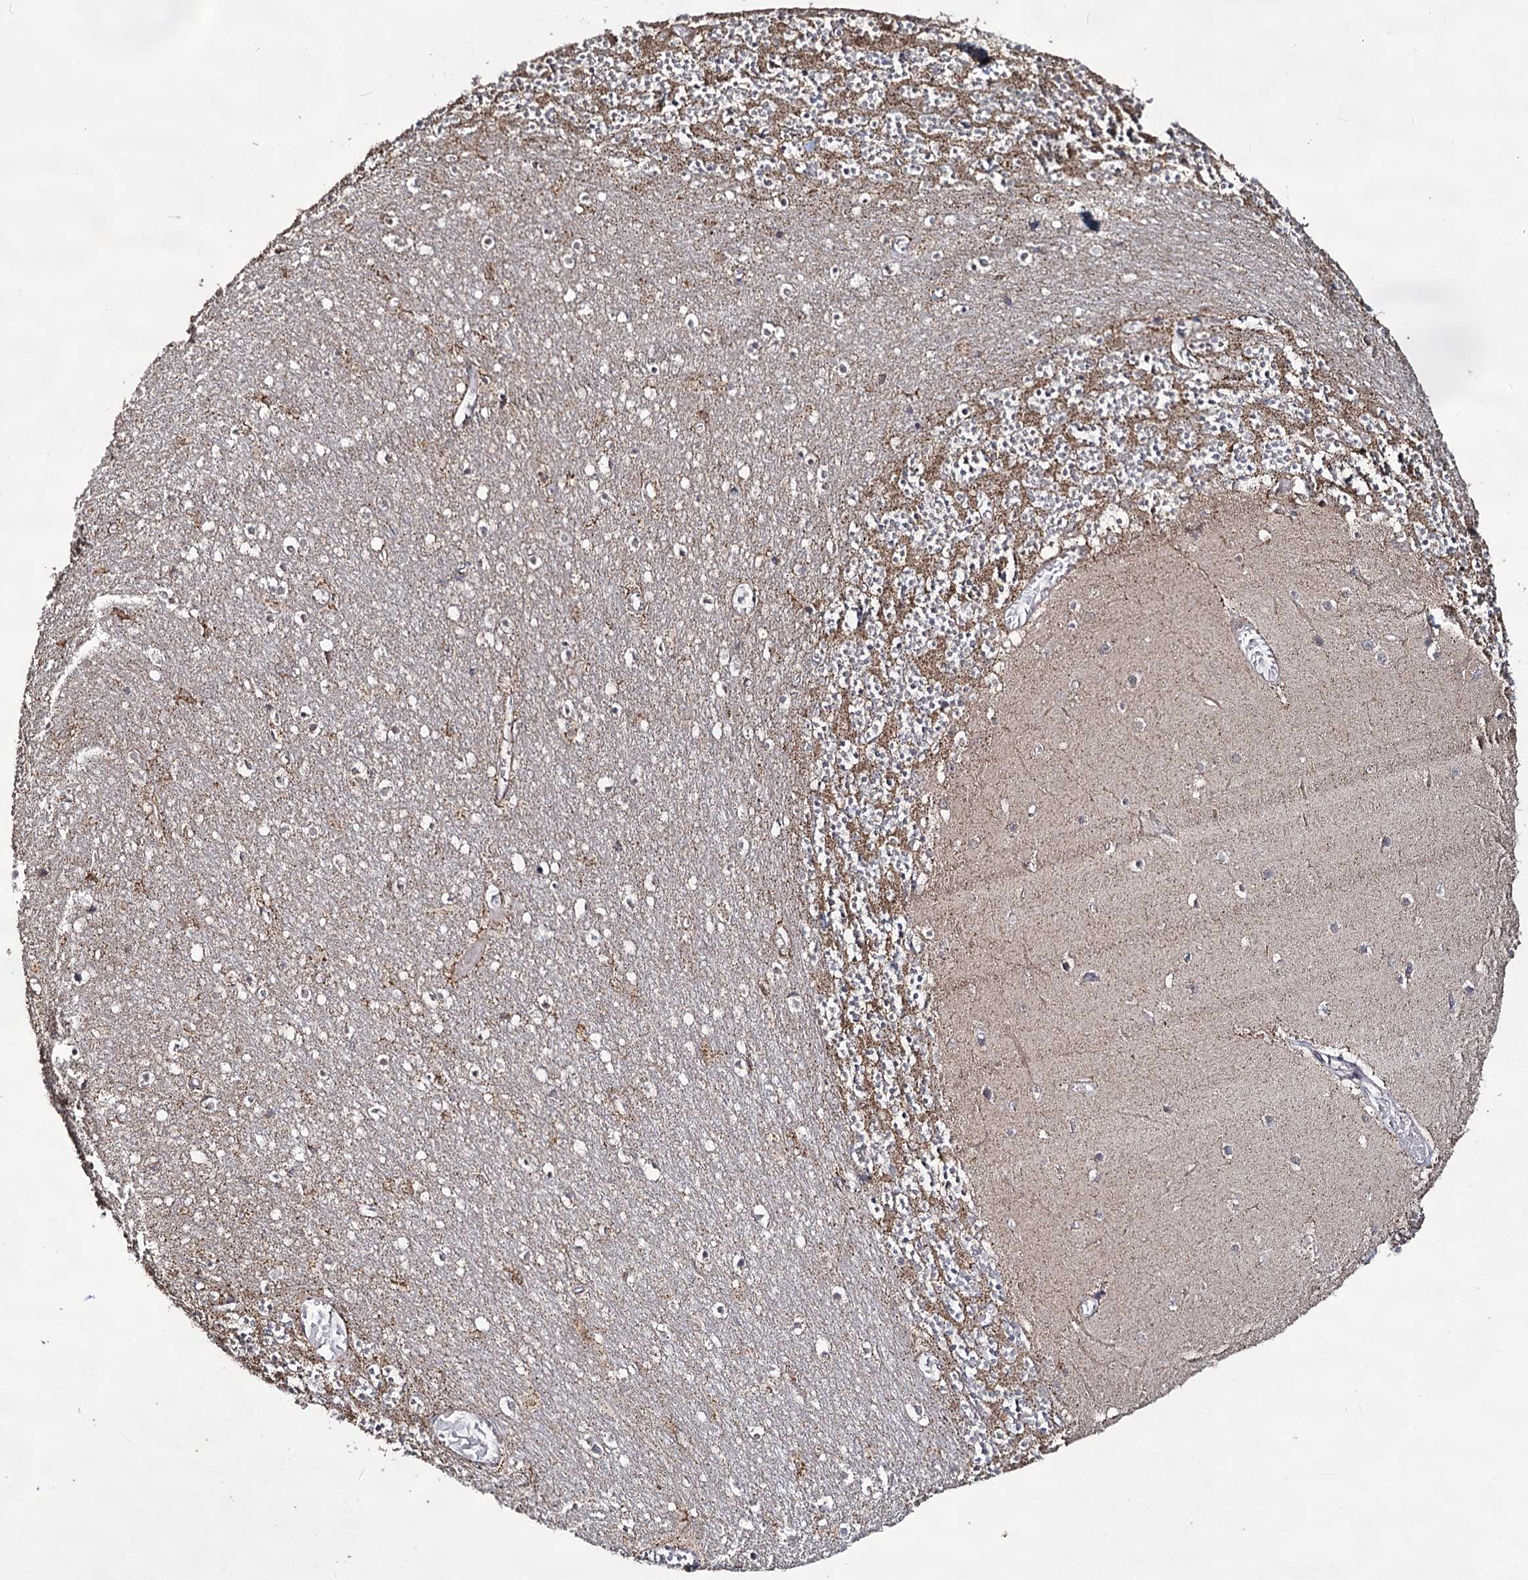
{"staining": {"intensity": "weak", "quantity": "25%-75%", "location": "cytoplasmic/membranous"}, "tissue": "cerebellum", "cell_type": "Cells in granular layer", "image_type": "normal", "snomed": [{"axis": "morphology", "description": "Normal tissue, NOS"}, {"axis": "topography", "description": "Cerebellum"}], "caption": "Human cerebellum stained for a protein (brown) reveals weak cytoplasmic/membranous positive expression in approximately 25%-75% of cells in granular layer.", "gene": "ACTR6", "patient": {"sex": "female", "age": 28}}